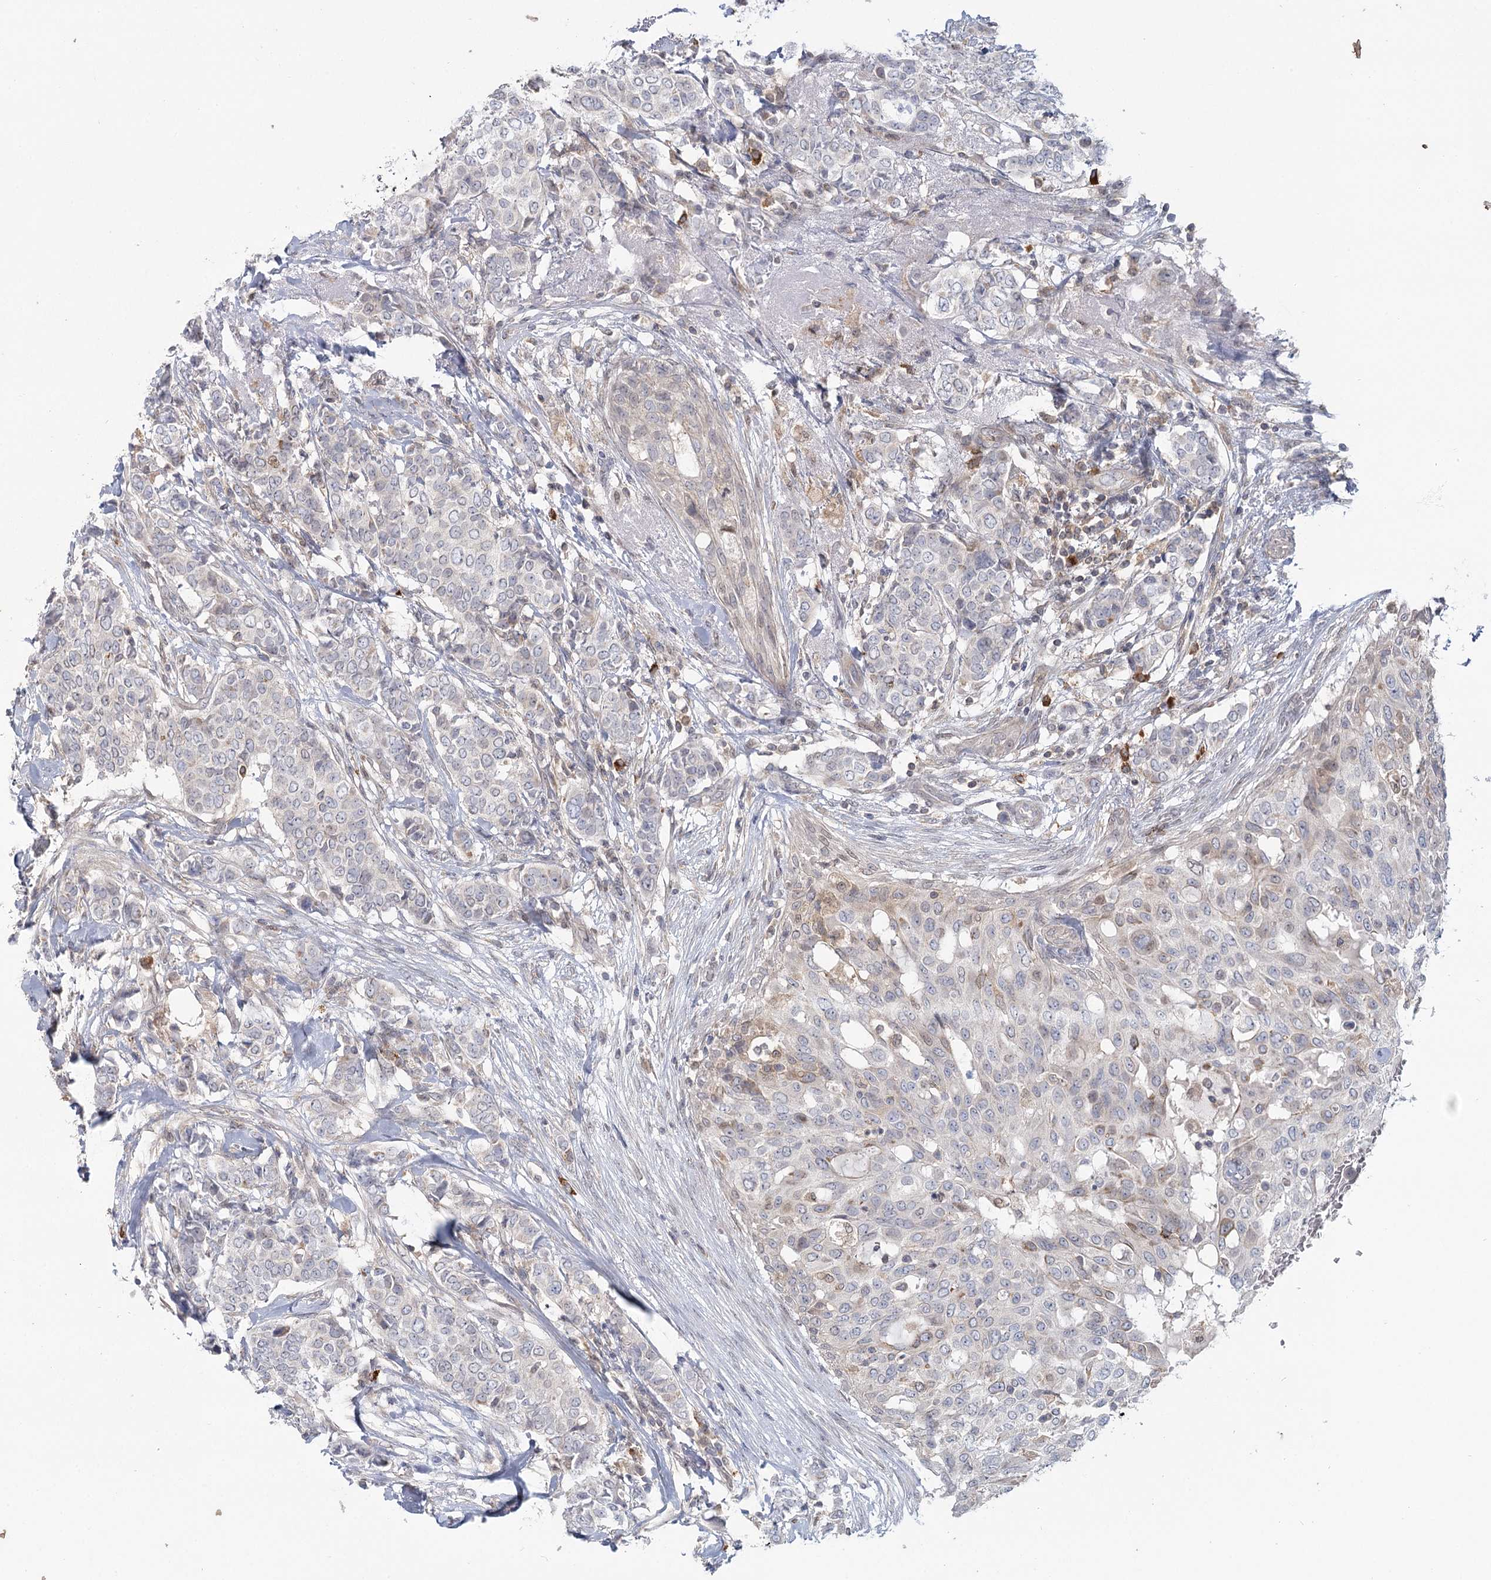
{"staining": {"intensity": "negative", "quantity": "none", "location": "none"}, "tissue": "breast cancer", "cell_type": "Tumor cells", "image_type": "cancer", "snomed": [{"axis": "morphology", "description": "Lobular carcinoma"}, {"axis": "topography", "description": "Breast"}], "caption": "DAB (3,3'-diaminobenzidine) immunohistochemical staining of human breast lobular carcinoma reveals no significant positivity in tumor cells.", "gene": "USP11", "patient": {"sex": "female", "age": 51}}